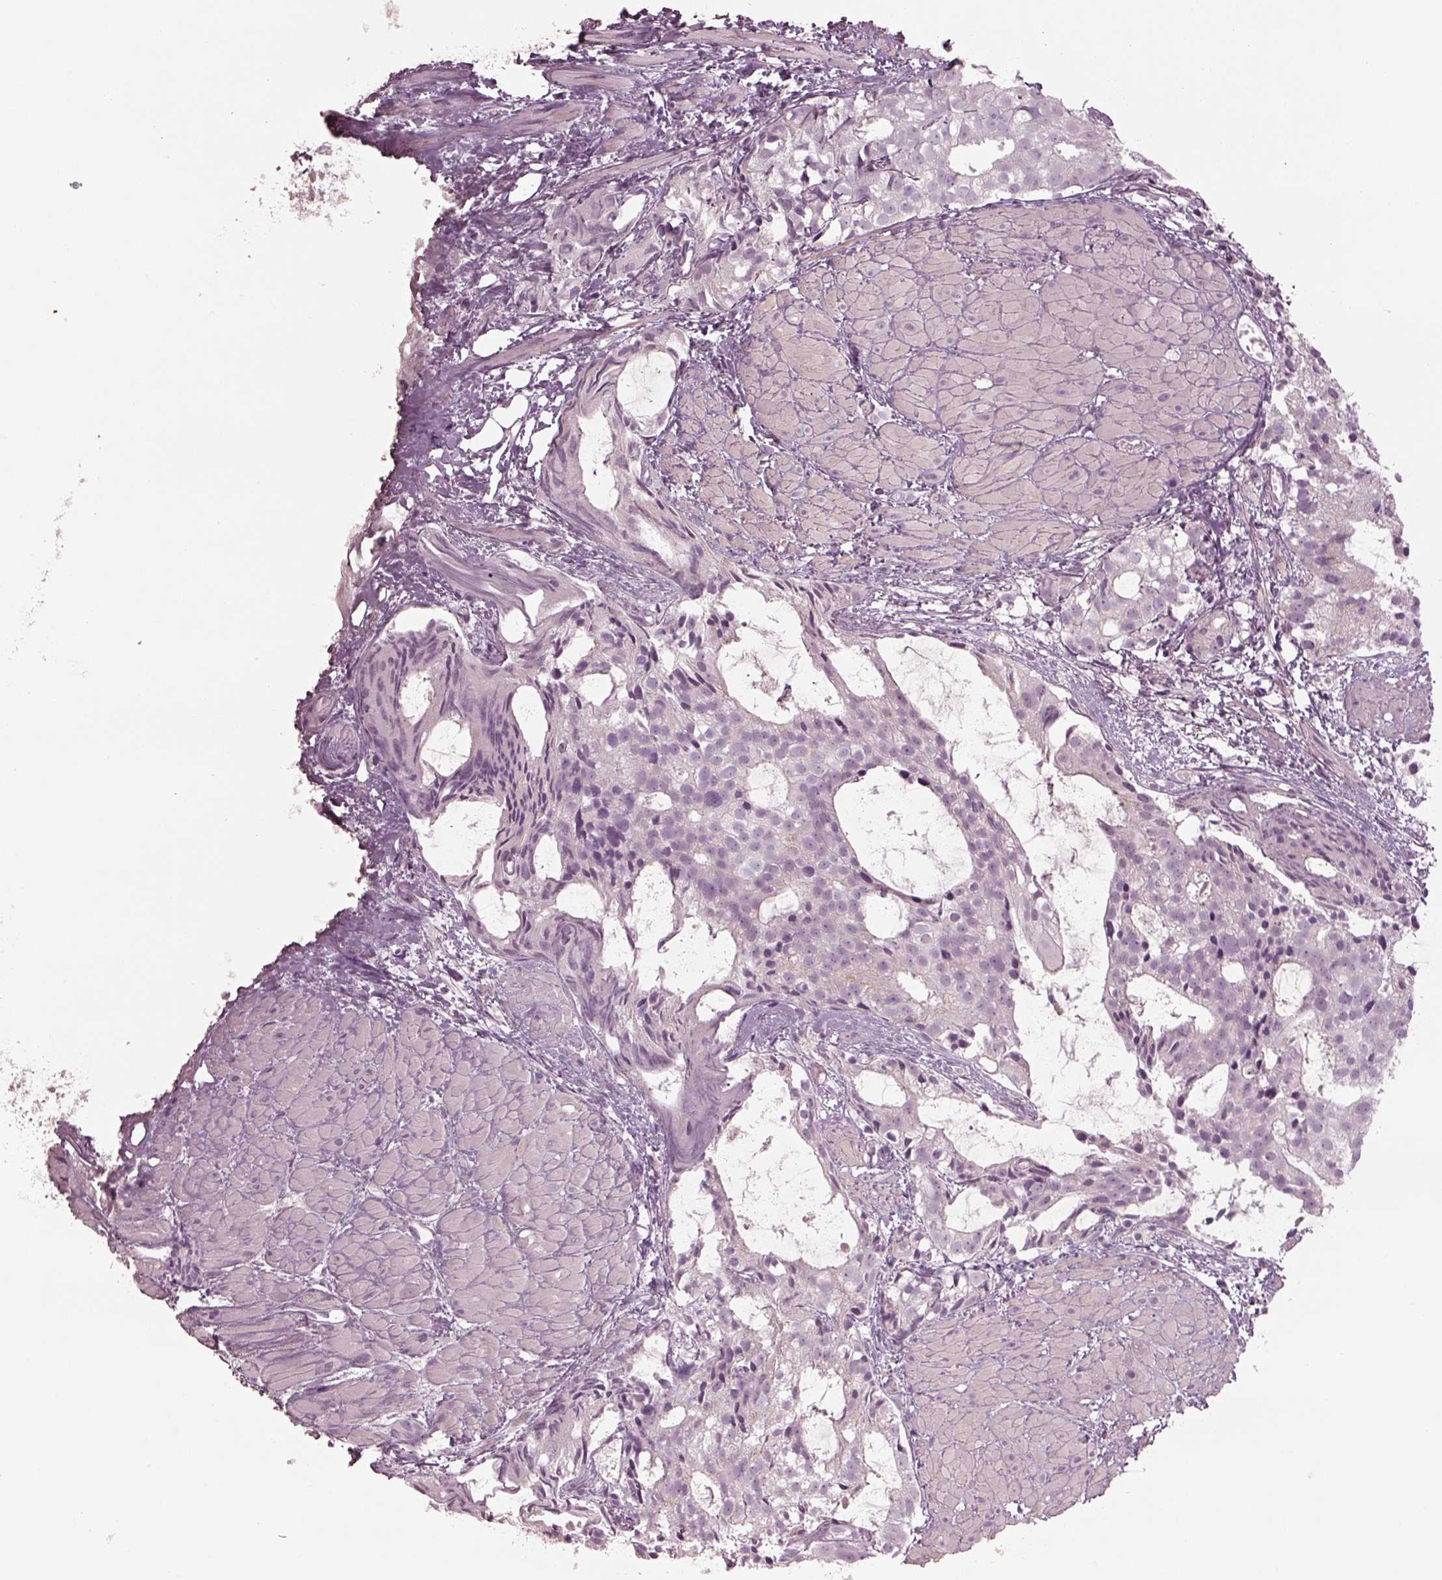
{"staining": {"intensity": "negative", "quantity": "none", "location": "none"}, "tissue": "prostate cancer", "cell_type": "Tumor cells", "image_type": "cancer", "snomed": [{"axis": "morphology", "description": "Adenocarcinoma, High grade"}, {"axis": "topography", "description": "Prostate"}], "caption": "Tumor cells are negative for protein expression in human prostate cancer.", "gene": "SPATA6L", "patient": {"sex": "male", "age": 79}}